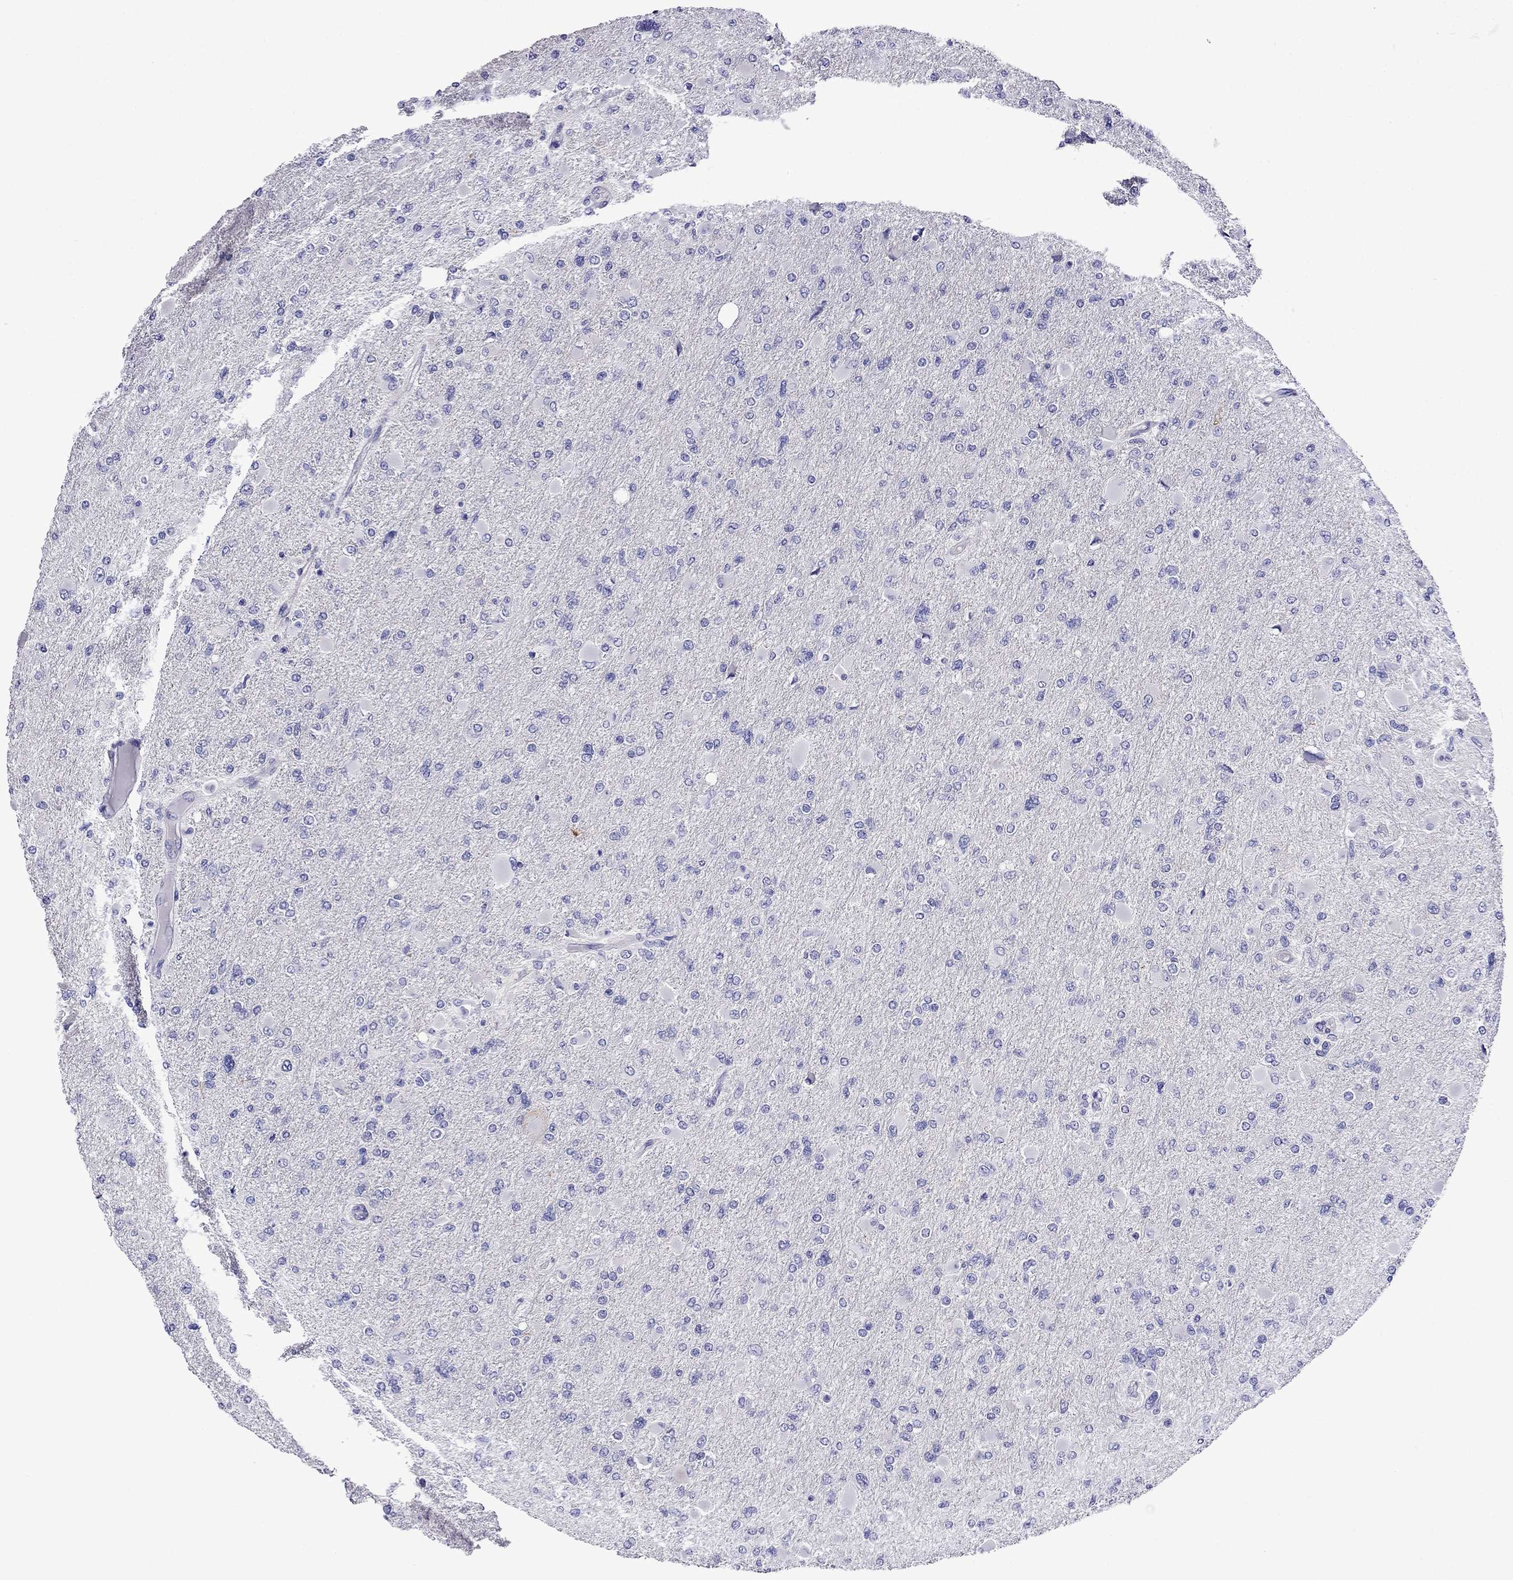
{"staining": {"intensity": "negative", "quantity": "none", "location": "none"}, "tissue": "glioma", "cell_type": "Tumor cells", "image_type": "cancer", "snomed": [{"axis": "morphology", "description": "Glioma, malignant, High grade"}, {"axis": "topography", "description": "Cerebral cortex"}], "caption": "Histopathology image shows no significant protein staining in tumor cells of glioma. (IHC, brightfield microscopy, high magnification).", "gene": "SCG2", "patient": {"sex": "female", "age": 36}}